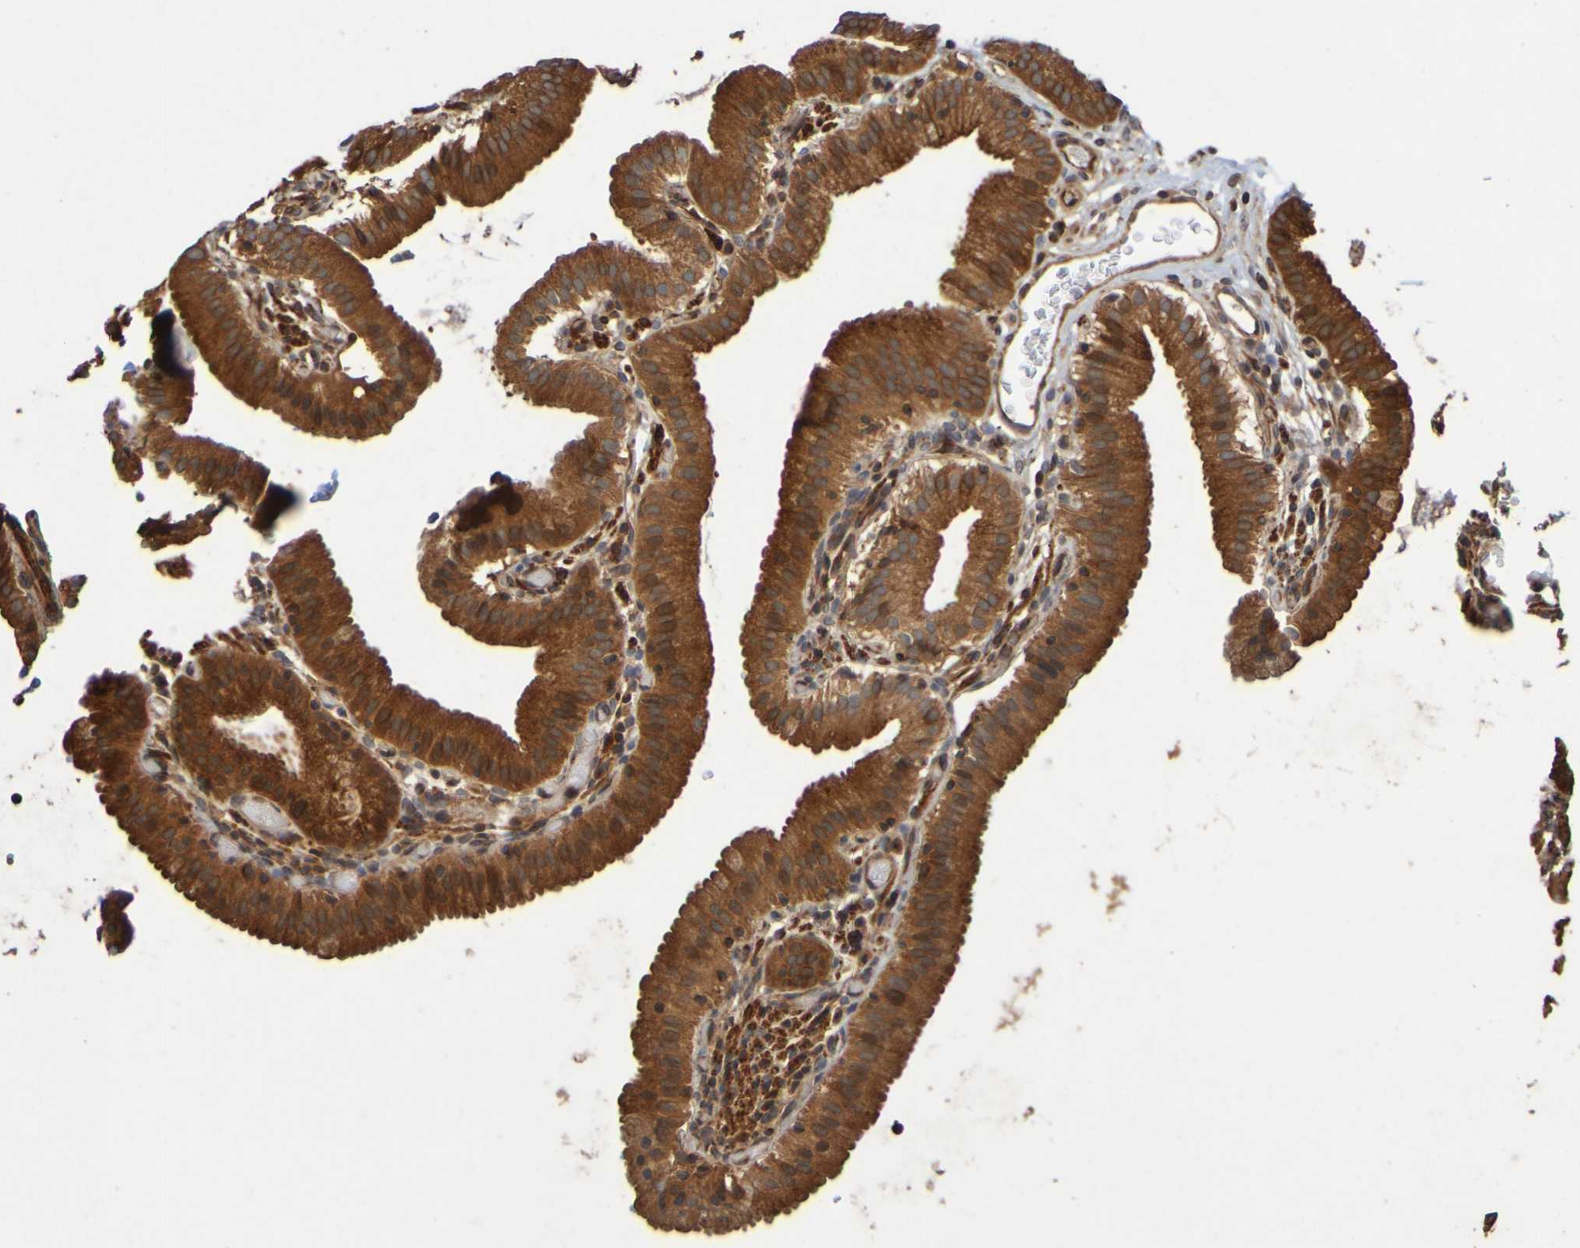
{"staining": {"intensity": "strong", "quantity": ">75%", "location": "cytoplasmic/membranous"}, "tissue": "gallbladder", "cell_type": "Glandular cells", "image_type": "normal", "snomed": [{"axis": "morphology", "description": "Normal tissue, NOS"}, {"axis": "topography", "description": "Gallbladder"}], "caption": "Immunohistochemistry image of benign gallbladder: human gallbladder stained using immunohistochemistry (IHC) reveals high levels of strong protein expression localized specifically in the cytoplasmic/membranous of glandular cells, appearing as a cytoplasmic/membranous brown color.", "gene": "OCRL", "patient": {"sex": "male", "age": 54}}